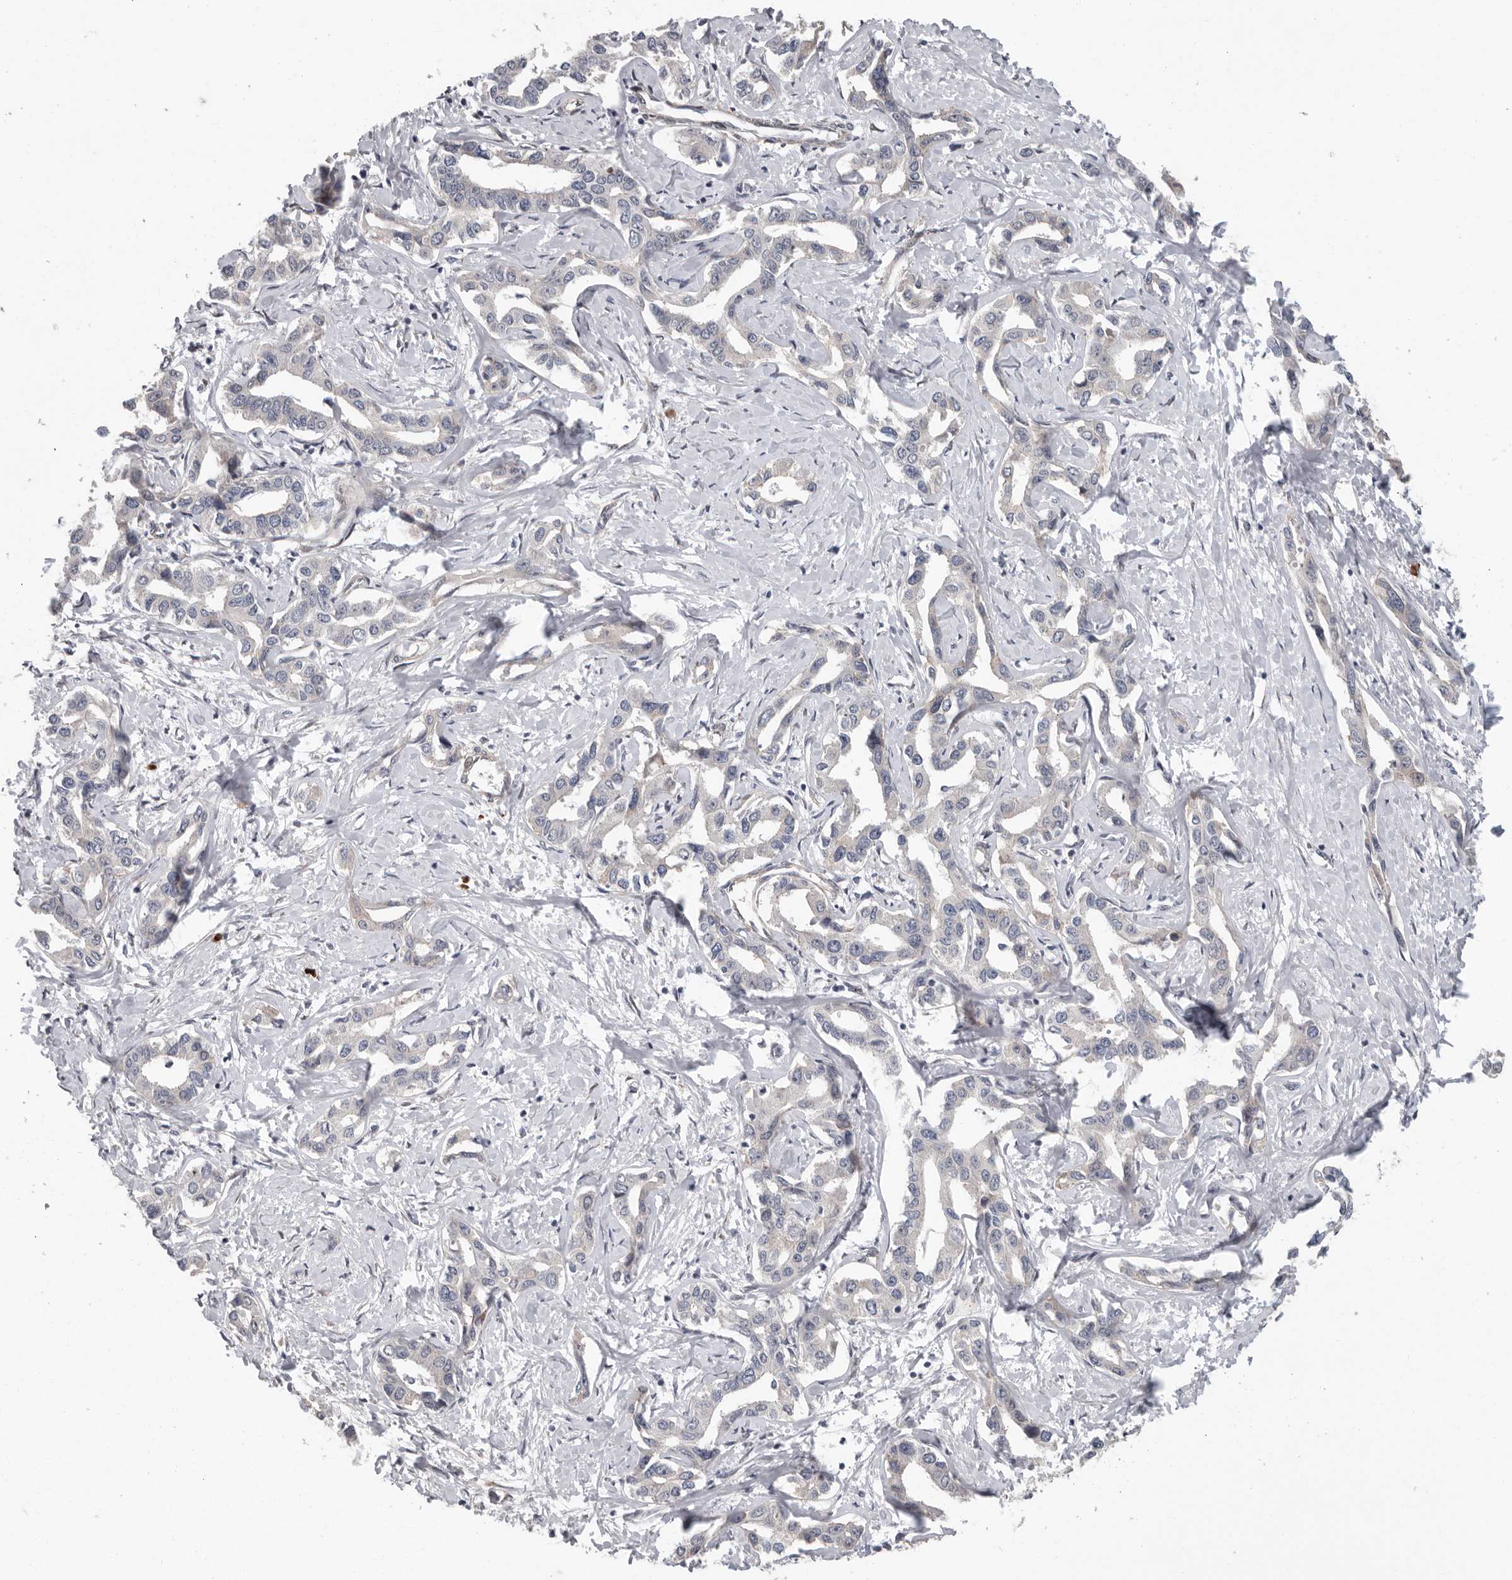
{"staining": {"intensity": "negative", "quantity": "none", "location": "none"}, "tissue": "liver cancer", "cell_type": "Tumor cells", "image_type": "cancer", "snomed": [{"axis": "morphology", "description": "Cholangiocarcinoma"}, {"axis": "topography", "description": "Liver"}], "caption": "A micrograph of liver cancer stained for a protein reveals no brown staining in tumor cells. The staining was performed using DAB (3,3'-diaminobenzidine) to visualize the protein expression in brown, while the nuclei were stained in blue with hematoxylin (Magnification: 20x).", "gene": "ATXN3L", "patient": {"sex": "male", "age": 59}}